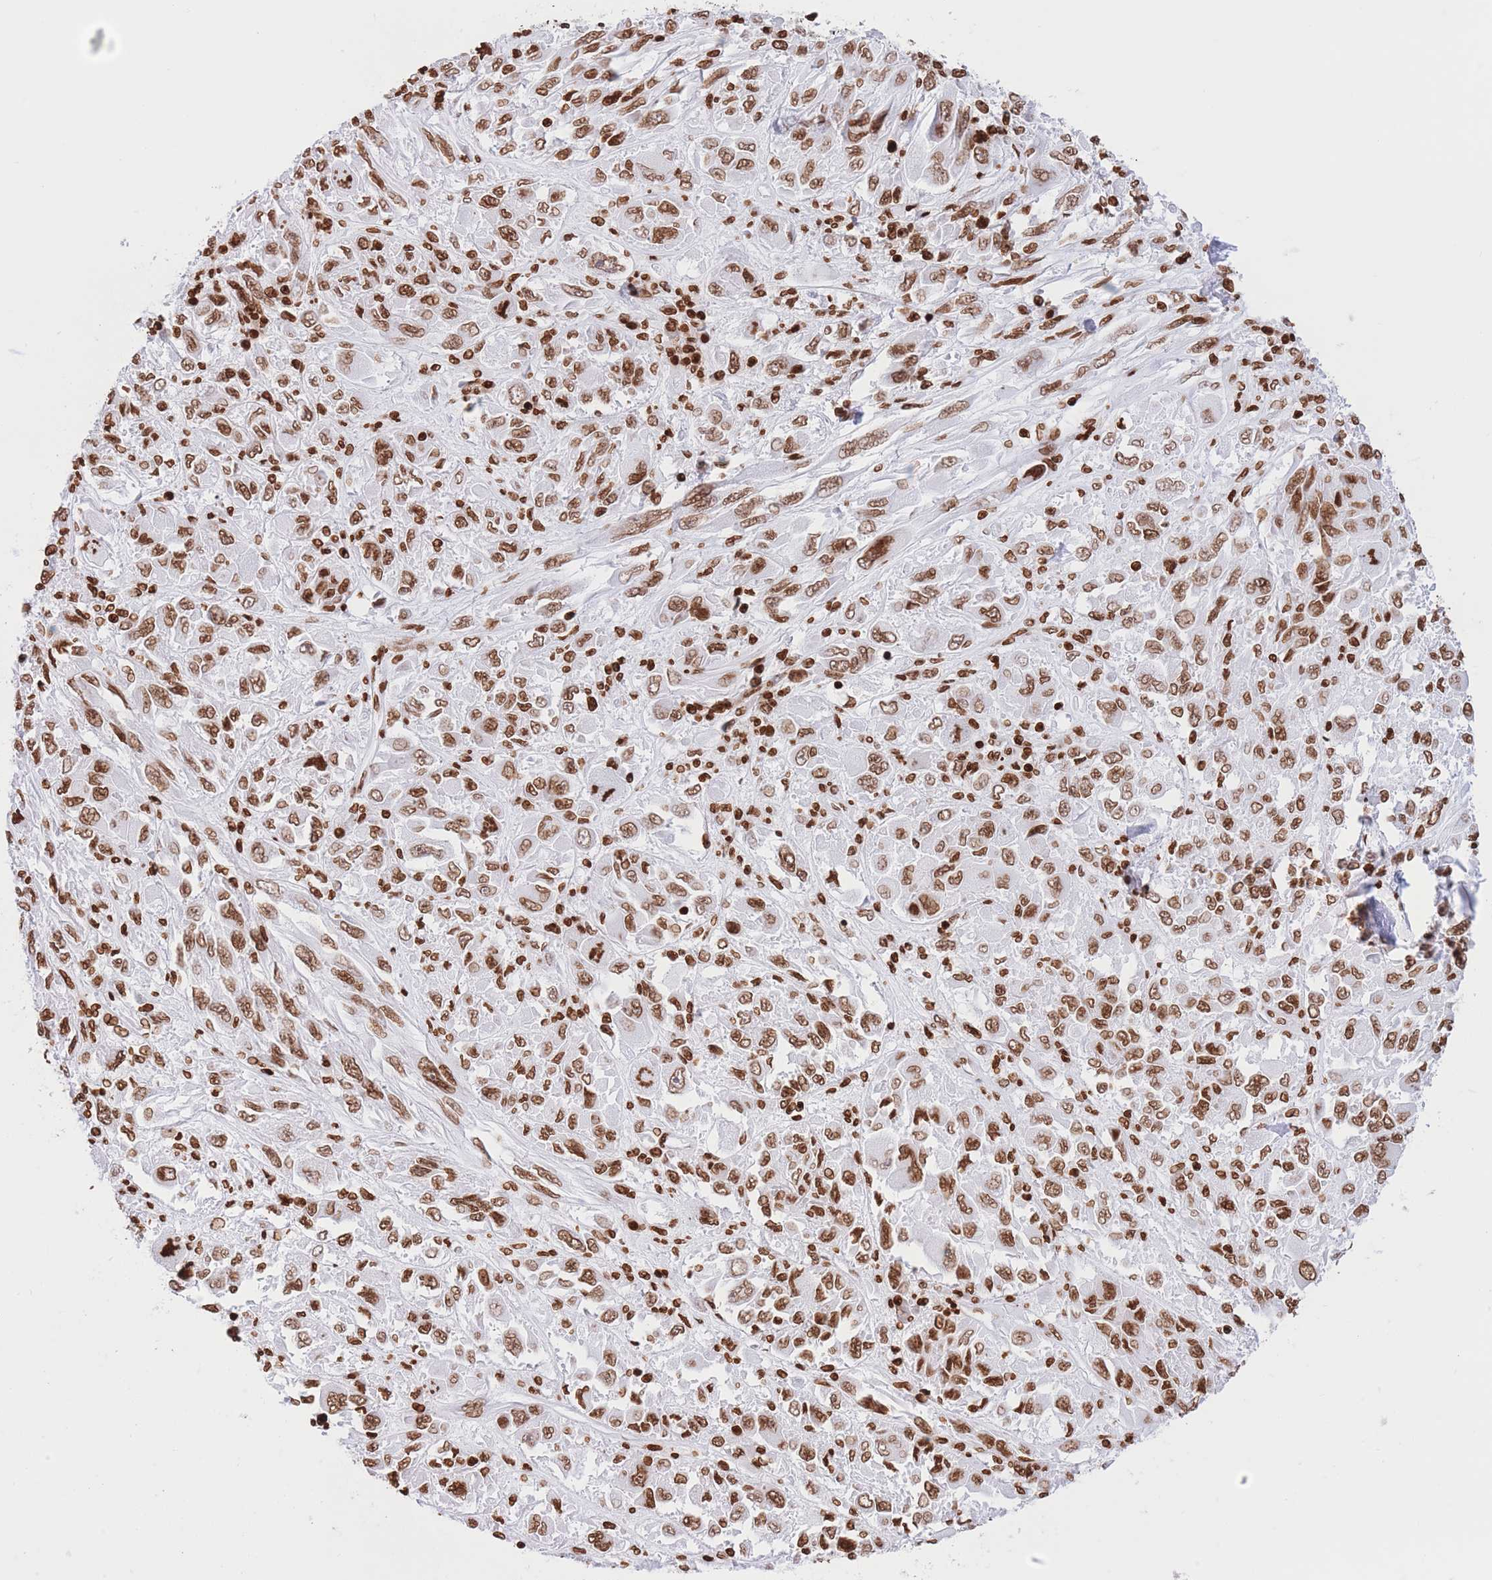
{"staining": {"intensity": "moderate", "quantity": ">75%", "location": "nuclear"}, "tissue": "melanoma", "cell_type": "Tumor cells", "image_type": "cancer", "snomed": [{"axis": "morphology", "description": "Malignant melanoma, NOS"}, {"axis": "topography", "description": "Skin"}], "caption": "Melanoma stained with a brown dye exhibits moderate nuclear positive expression in about >75% of tumor cells.", "gene": "H2BC11", "patient": {"sex": "female", "age": 91}}